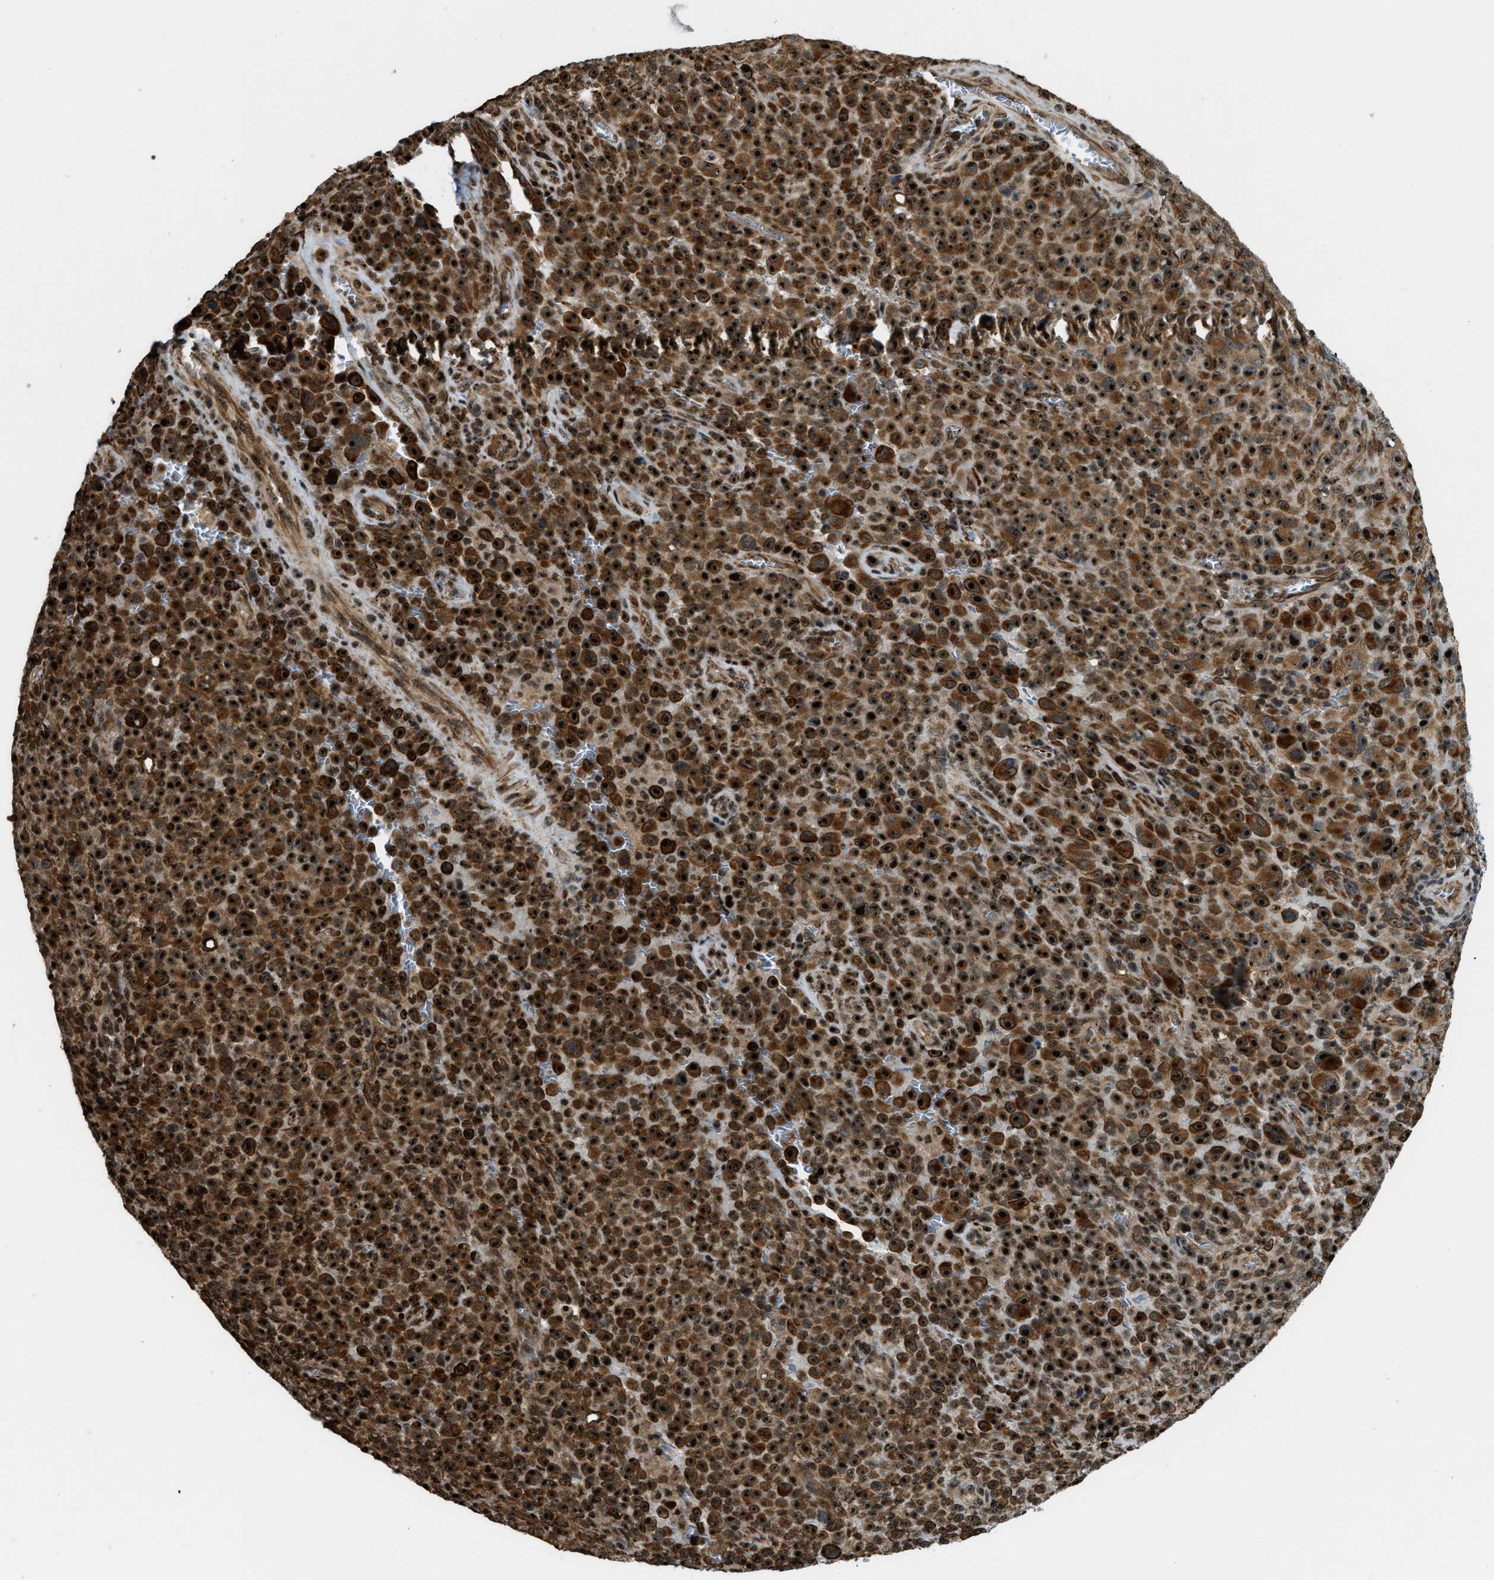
{"staining": {"intensity": "strong", "quantity": ">75%", "location": "cytoplasmic/membranous,nuclear"}, "tissue": "melanoma", "cell_type": "Tumor cells", "image_type": "cancer", "snomed": [{"axis": "morphology", "description": "Malignant melanoma, NOS"}, {"axis": "topography", "description": "Skin"}], "caption": "Immunohistochemical staining of human malignant melanoma reveals strong cytoplasmic/membranous and nuclear protein staining in approximately >75% of tumor cells.", "gene": "E2F1", "patient": {"sex": "female", "age": 82}}